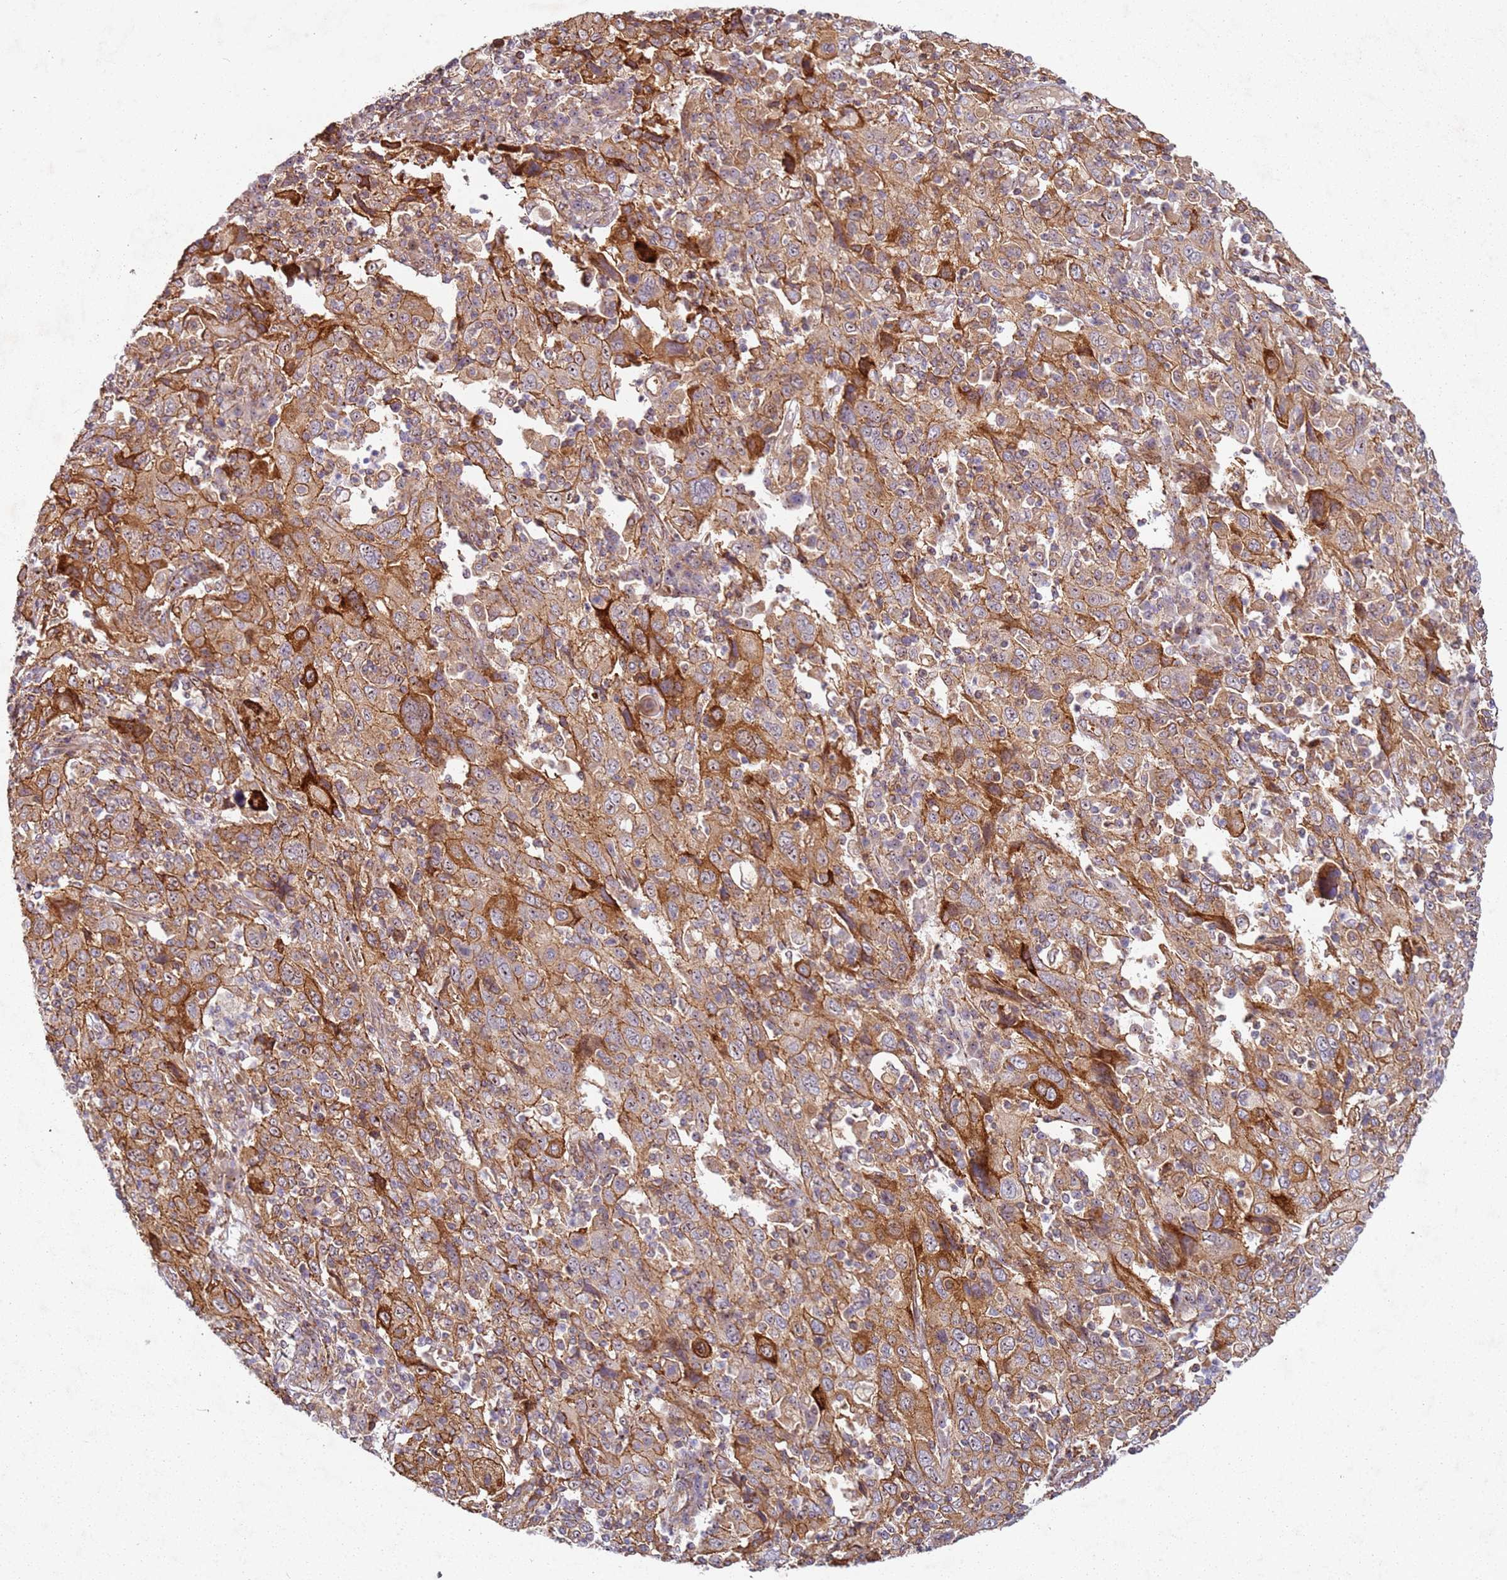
{"staining": {"intensity": "strong", "quantity": "25%-75%", "location": "cytoplasmic/membranous"}, "tissue": "cervical cancer", "cell_type": "Tumor cells", "image_type": "cancer", "snomed": [{"axis": "morphology", "description": "Squamous cell carcinoma, NOS"}, {"axis": "topography", "description": "Cervix"}], "caption": "This is an image of IHC staining of cervical cancer (squamous cell carcinoma), which shows strong staining in the cytoplasmic/membranous of tumor cells.", "gene": "C2CD4B", "patient": {"sex": "female", "age": 46}}